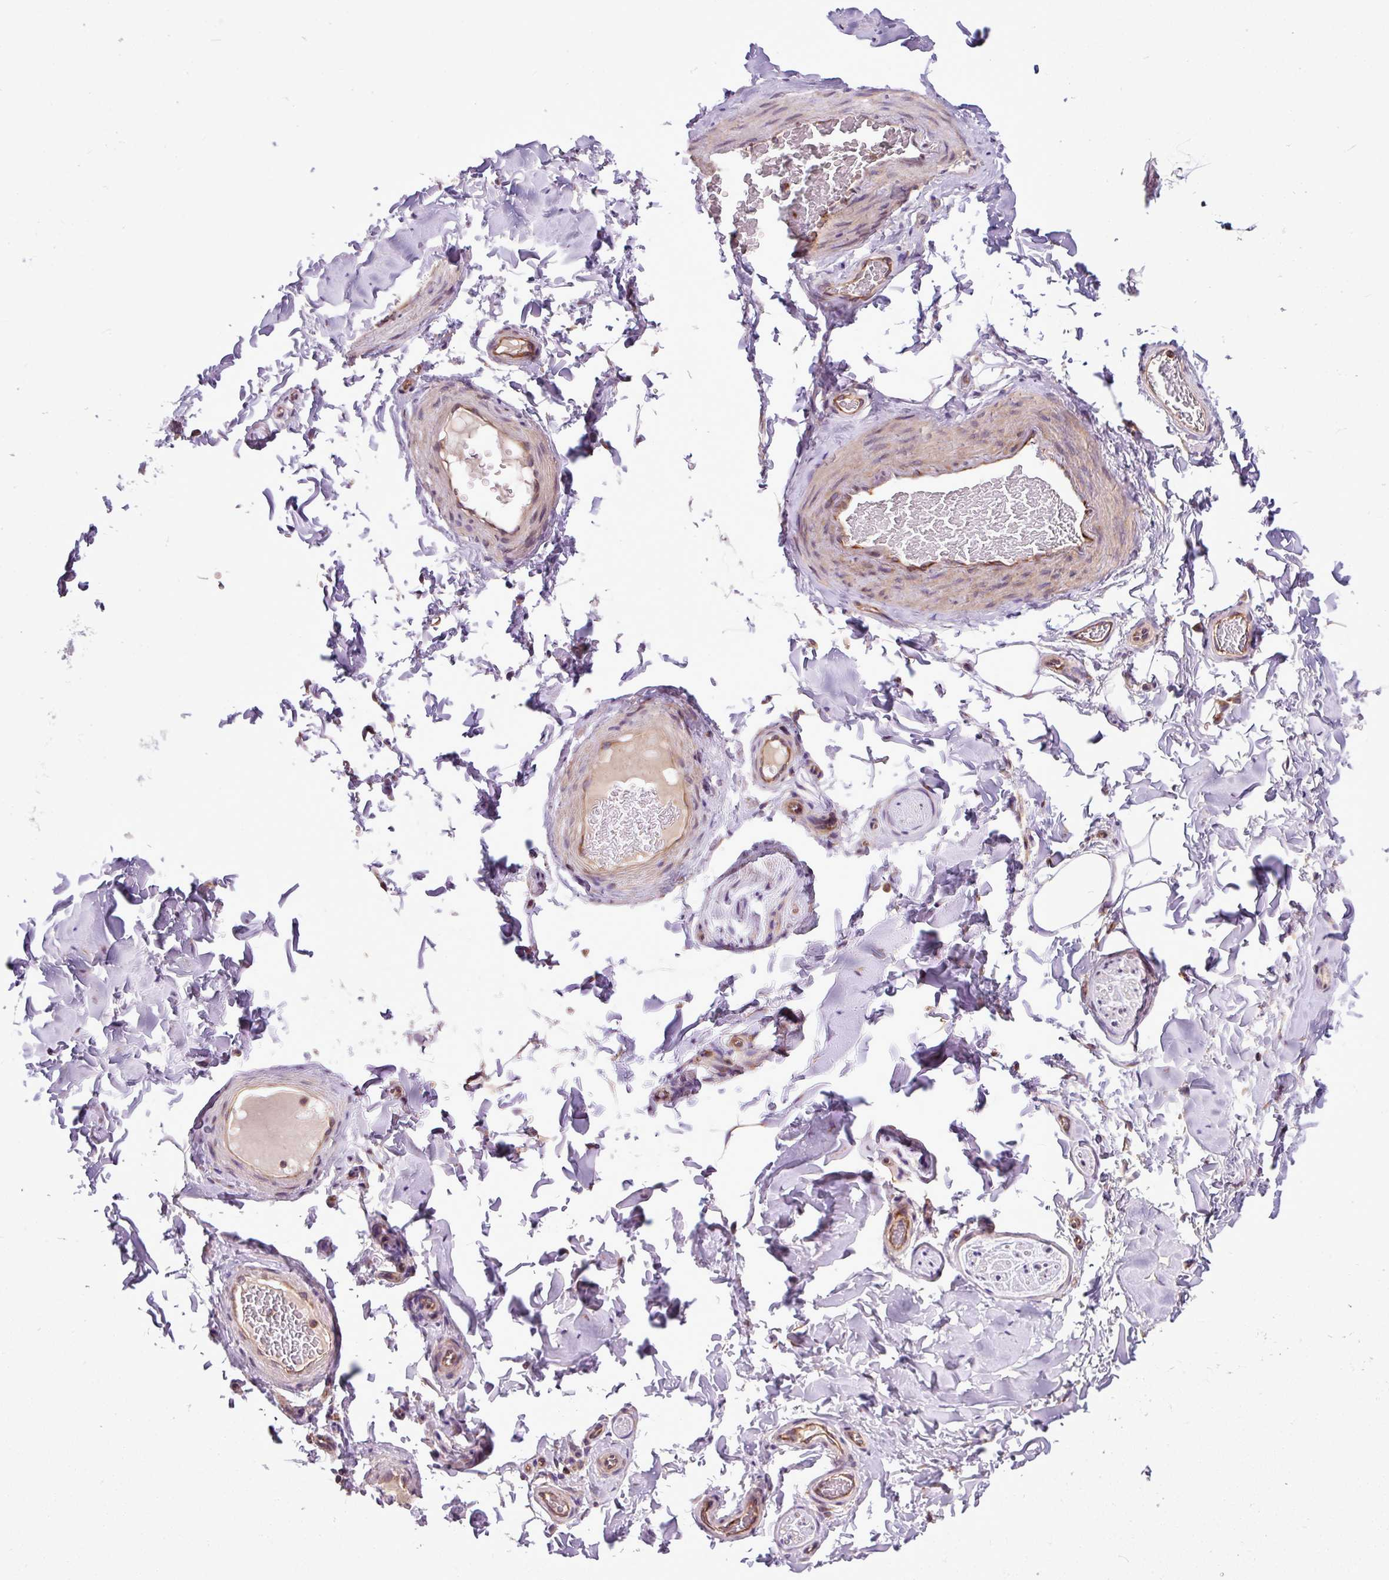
{"staining": {"intensity": "weak", "quantity": ">75%", "location": "cytoplasmic/membranous"}, "tissue": "adipose tissue", "cell_type": "Adipocytes", "image_type": "normal", "snomed": [{"axis": "morphology", "description": "Normal tissue, NOS"}, {"axis": "topography", "description": "Soft tissue"}, {"axis": "topography", "description": "Adipose tissue"}, {"axis": "topography", "description": "Vascular tissue"}, {"axis": "topography", "description": "Peripheral nerve tissue"}], "caption": "High-magnification brightfield microscopy of normal adipose tissue stained with DAB (3,3'-diaminobenzidine) (brown) and counterstained with hematoxylin (blue). adipocytes exhibit weak cytoplasmic/membranous expression is identified in about>75% of cells. (DAB IHC with brightfield microscopy, high magnification).", "gene": "MROH2A", "patient": {"sex": "male", "age": 46}}